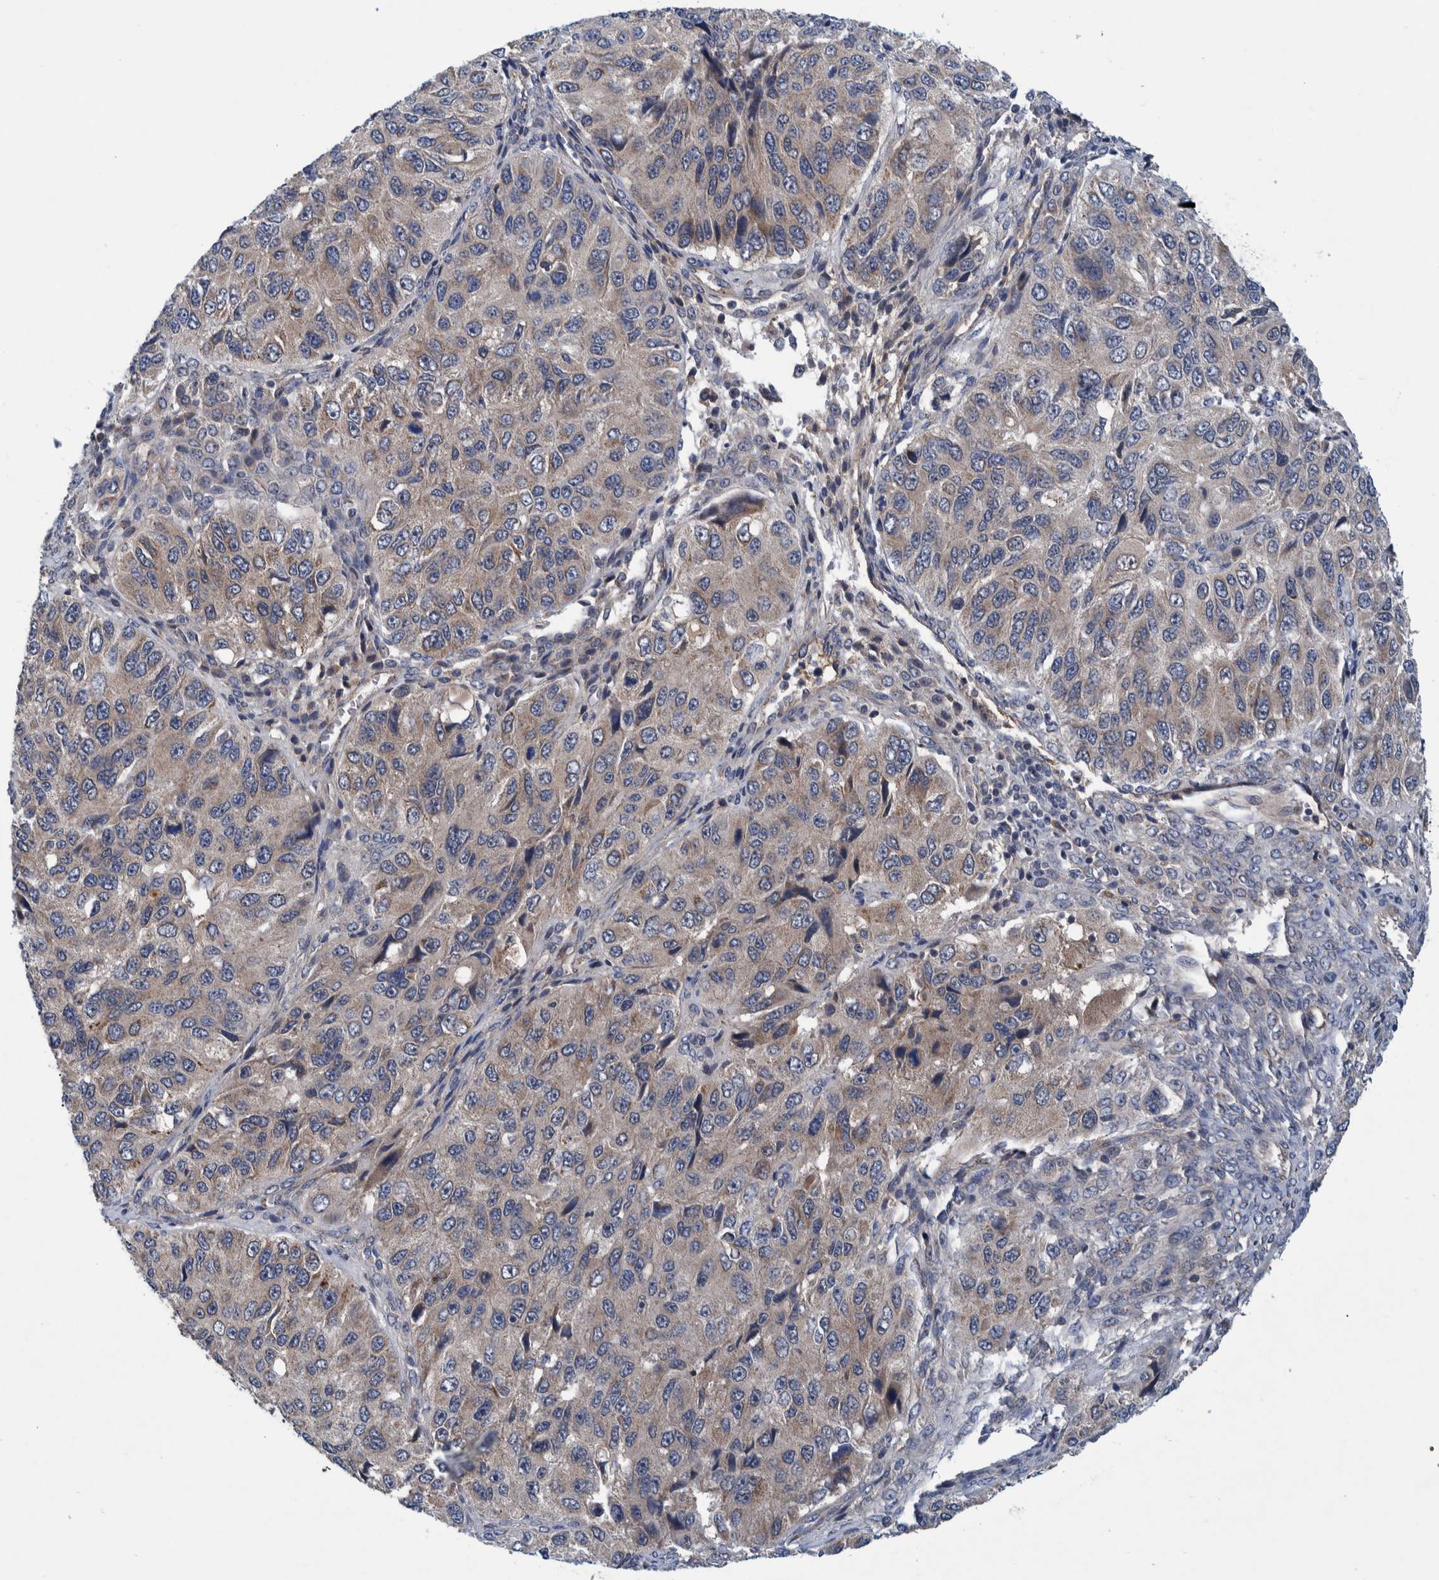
{"staining": {"intensity": "weak", "quantity": "25%-75%", "location": "cytoplasmic/membranous"}, "tissue": "ovarian cancer", "cell_type": "Tumor cells", "image_type": "cancer", "snomed": [{"axis": "morphology", "description": "Carcinoma, endometroid"}, {"axis": "topography", "description": "Ovary"}], "caption": "High-power microscopy captured an immunohistochemistry (IHC) histopathology image of ovarian cancer (endometroid carcinoma), revealing weak cytoplasmic/membranous expression in about 25%-75% of tumor cells.", "gene": "ITIH3", "patient": {"sex": "female", "age": 51}}